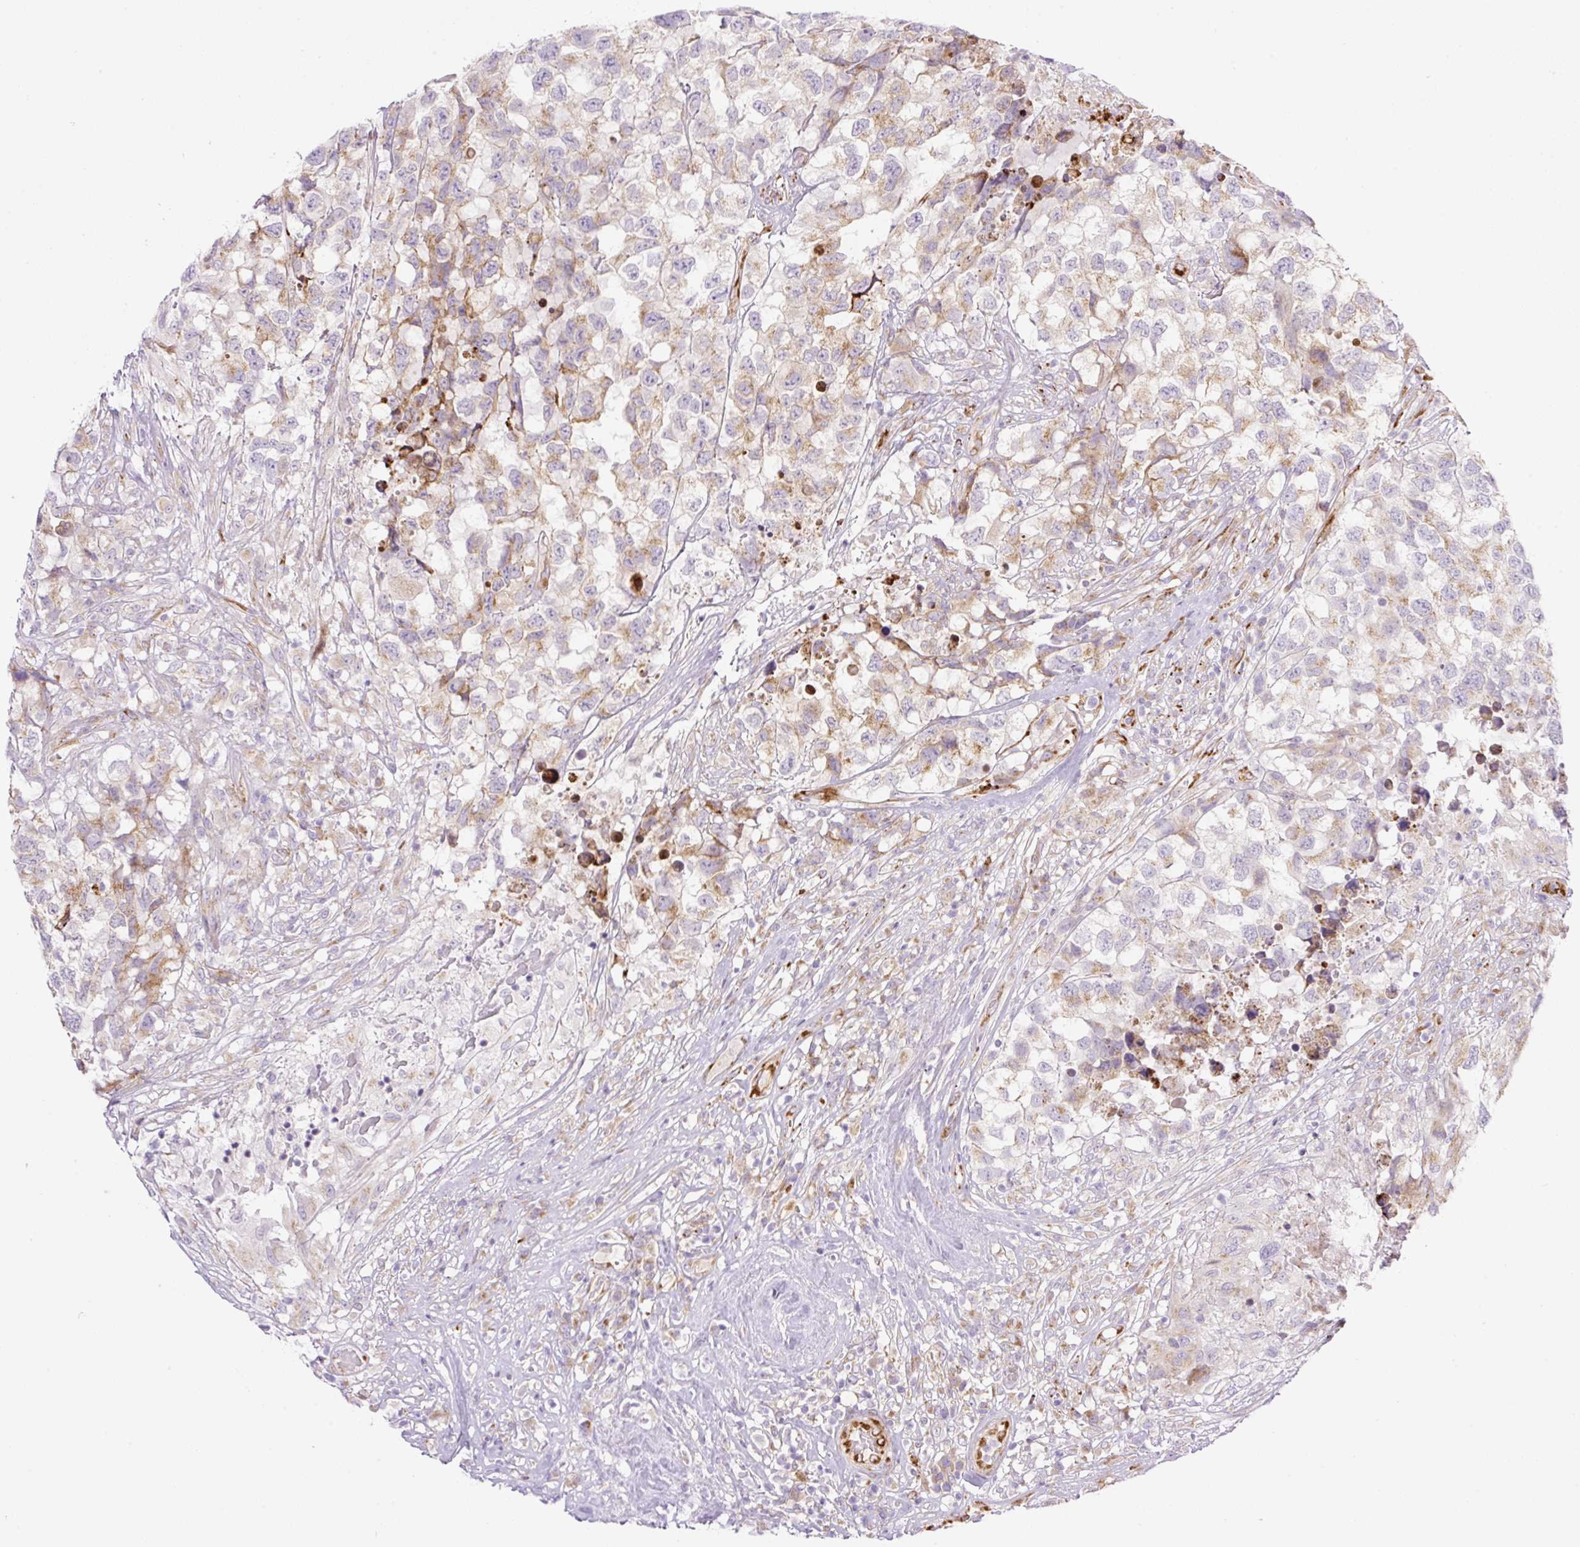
{"staining": {"intensity": "weak", "quantity": "<25%", "location": "cytoplasmic/membranous"}, "tissue": "testis cancer", "cell_type": "Tumor cells", "image_type": "cancer", "snomed": [{"axis": "morphology", "description": "Carcinoma, Embryonal, NOS"}, {"axis": "topography", "description": "Testis"}], "caption": "This is a image of immunohistochemistry staining of testis embryonal carcinoma, which shows no expression in tumor cells.", "gene": "RAB30", "patient": {"sex": "male", "age": 83}}